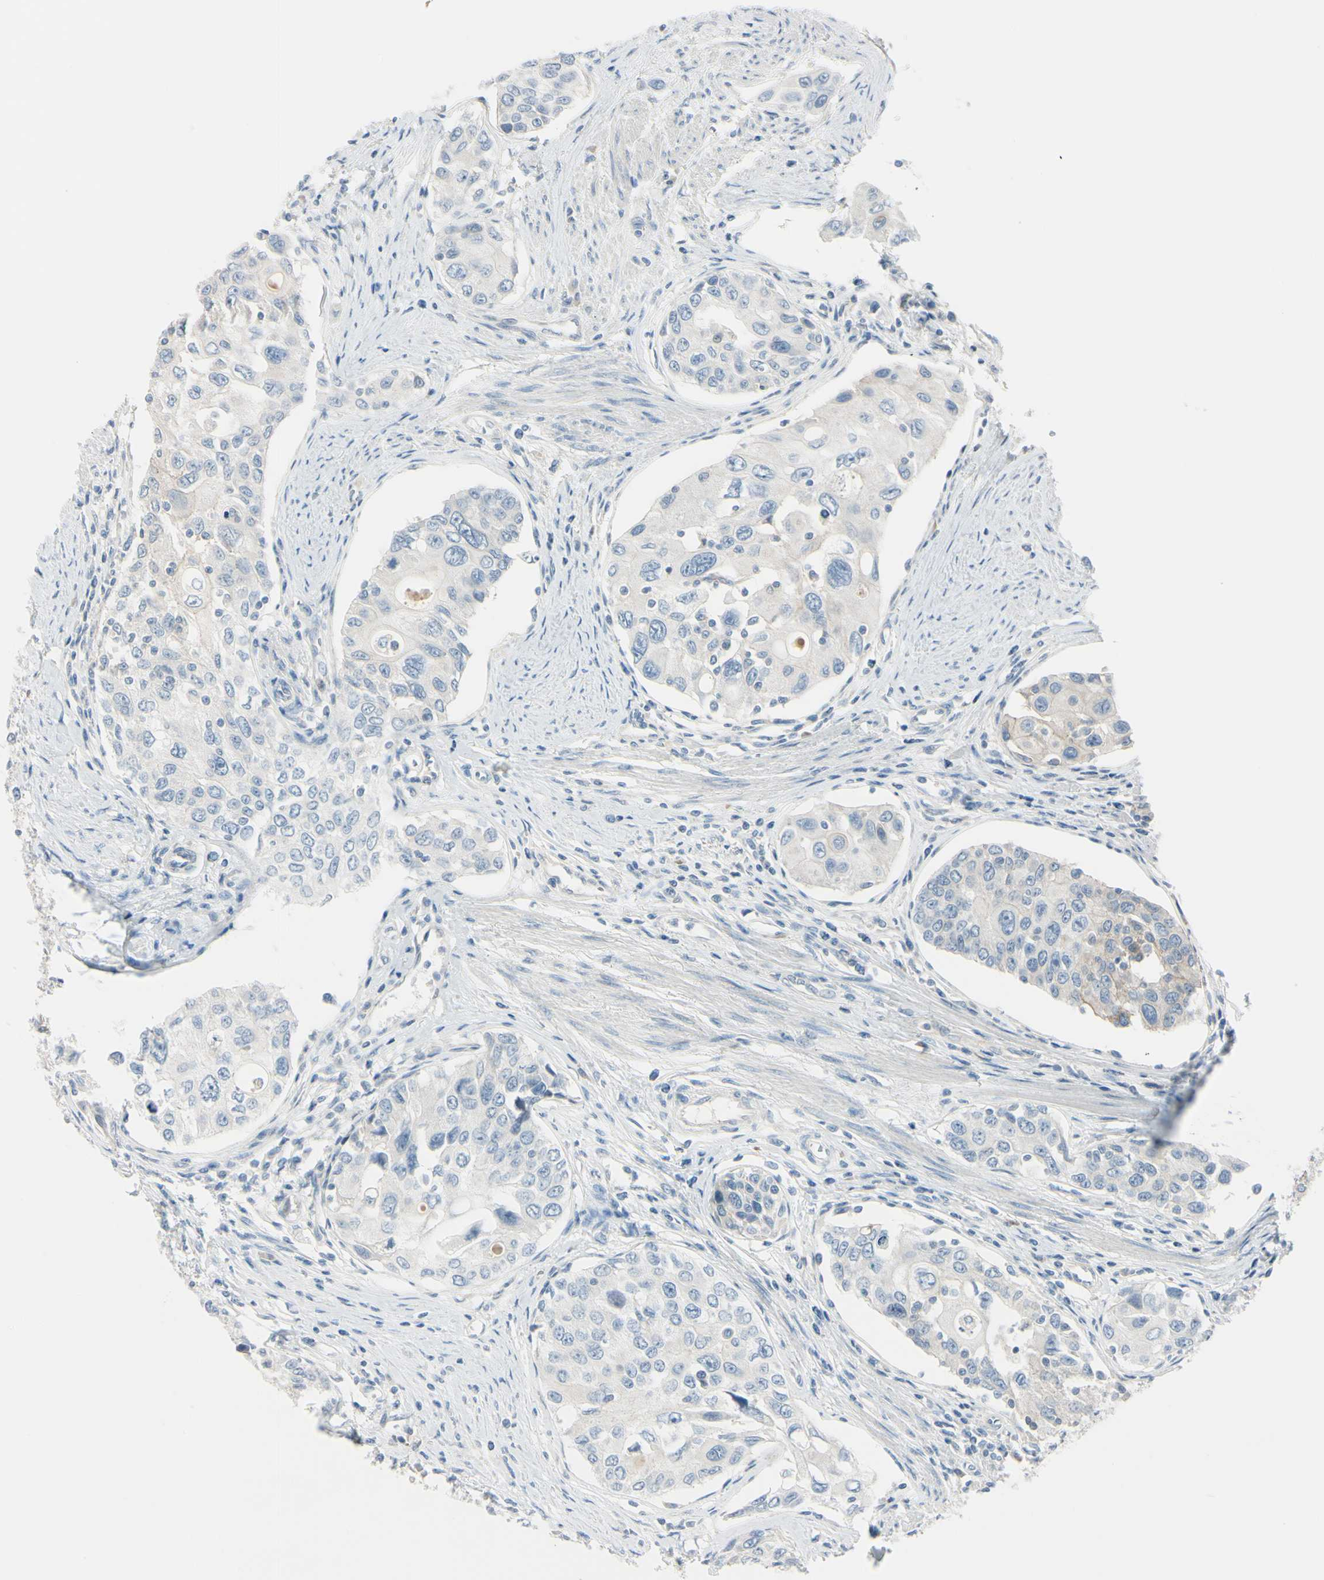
{"staining": {"intensity": "negative", "quantity": "none", "location": "none"}, "tissue": "urothelial cancer", "cell_type": "Tumor cells", "image_type": "cancer", "snomed": [{"axis": "morphology", "description": "Urothelial carcinoma, High grade"}, {"axis": "topography", "description": "Urinary bladder"}], "caption": "DAB immunohistochemical staining of urothelial cancer shows no significant expression in tumor cells.", "gene": "ASB9", "patient": {"sex": "female", "age": 56}}